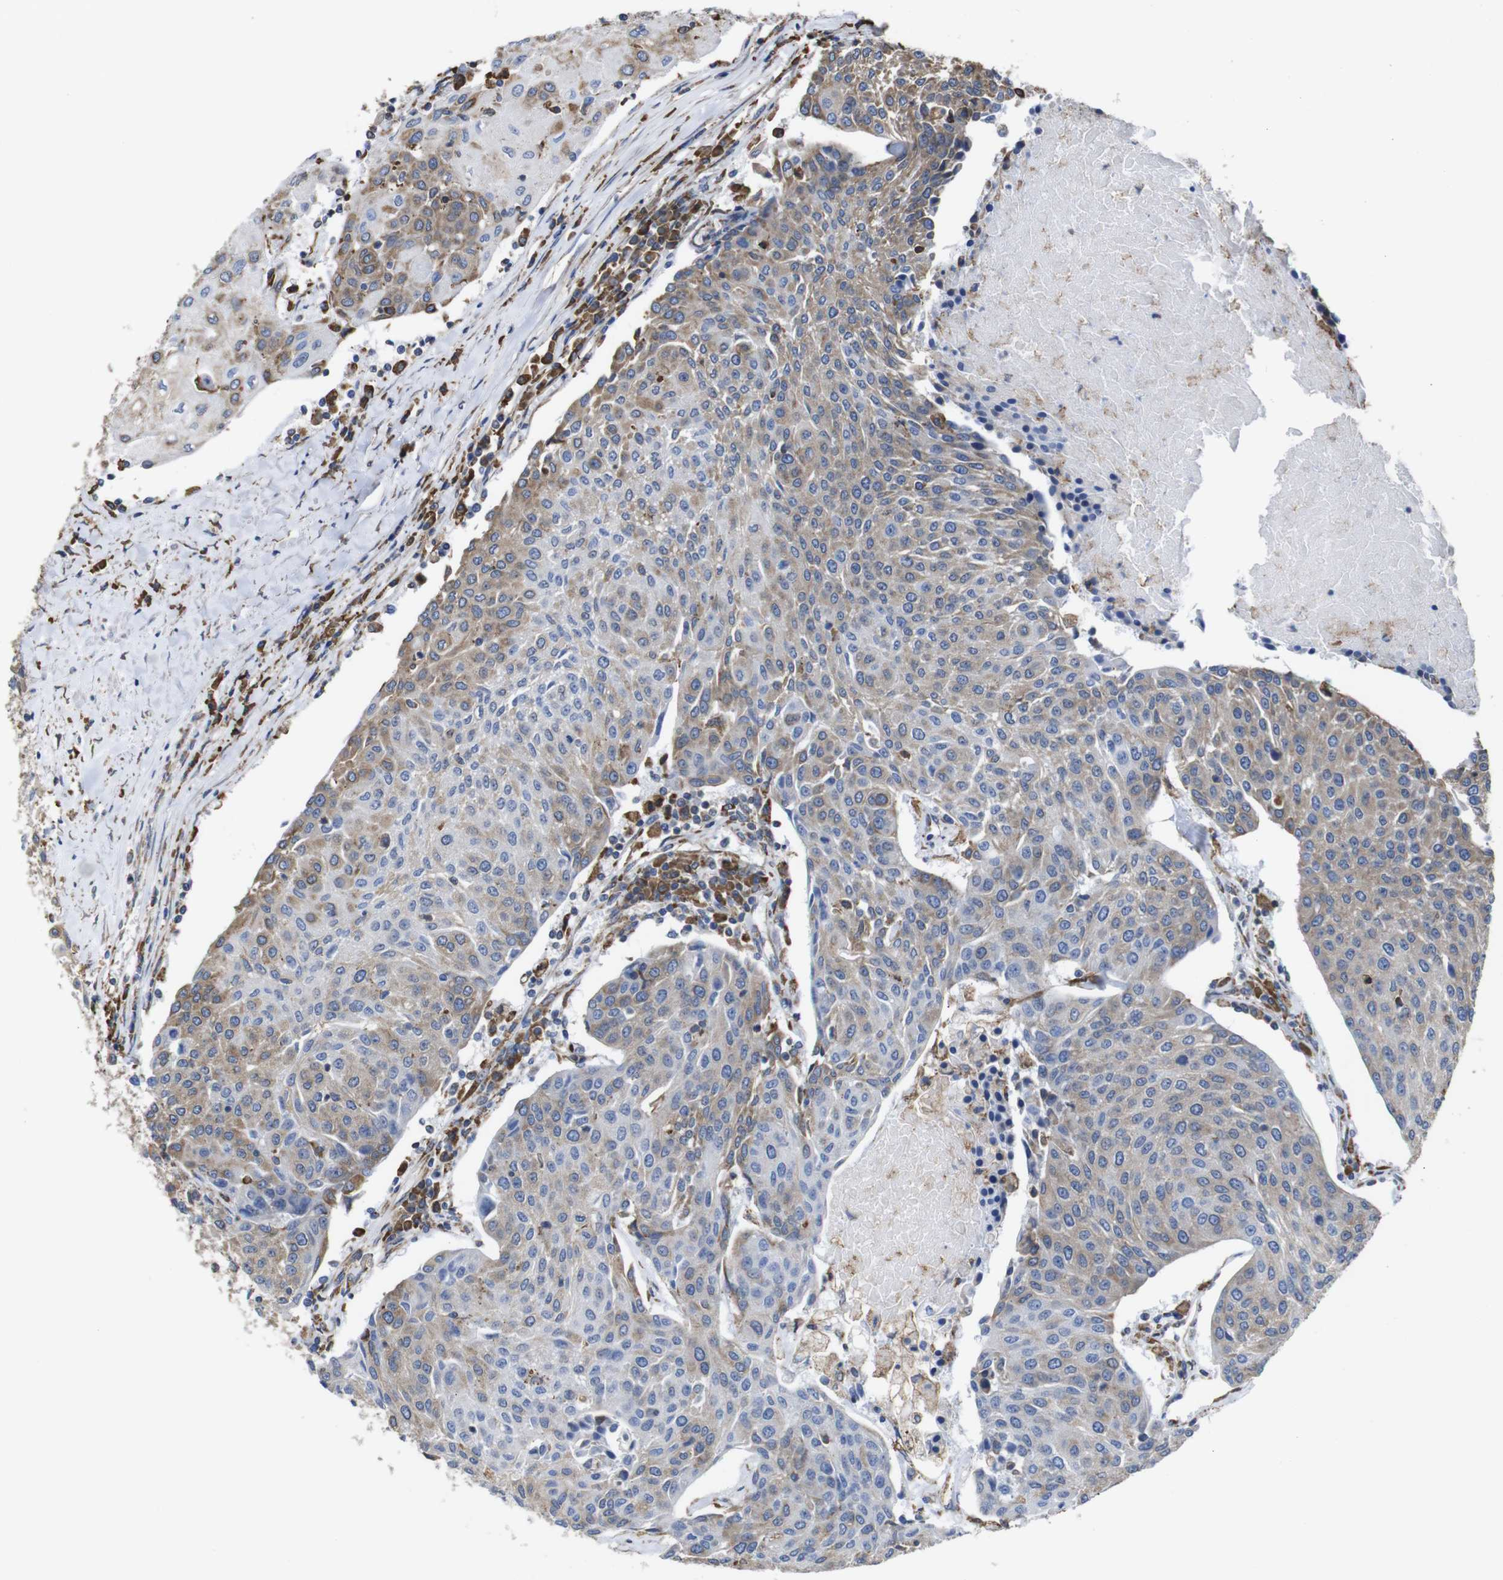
{"staining": {"intensity": "weak", "quantity": "25%-75%", "location": "cytoplasmic/membranous"}, "tissue": "urothelial cancer", "cell_type": "Tumor cells", "image_type": "cancer", "snomed": [{"axis": "morphology", "description": "Urothelial carcinoma, High grade"}, {"axis": "topography", "description": "Urinary bladder"}], "caption": "Brown immunohistochemical staining in urothelial cancer displays weak cytoplasmic/membranous positivity in approximately 25%-75% of tumor cells. (DAB IHC with brightfield microscopy, high magnification).", "gene": "PPIB", "patient": {"sex": "female", "age": 85}}